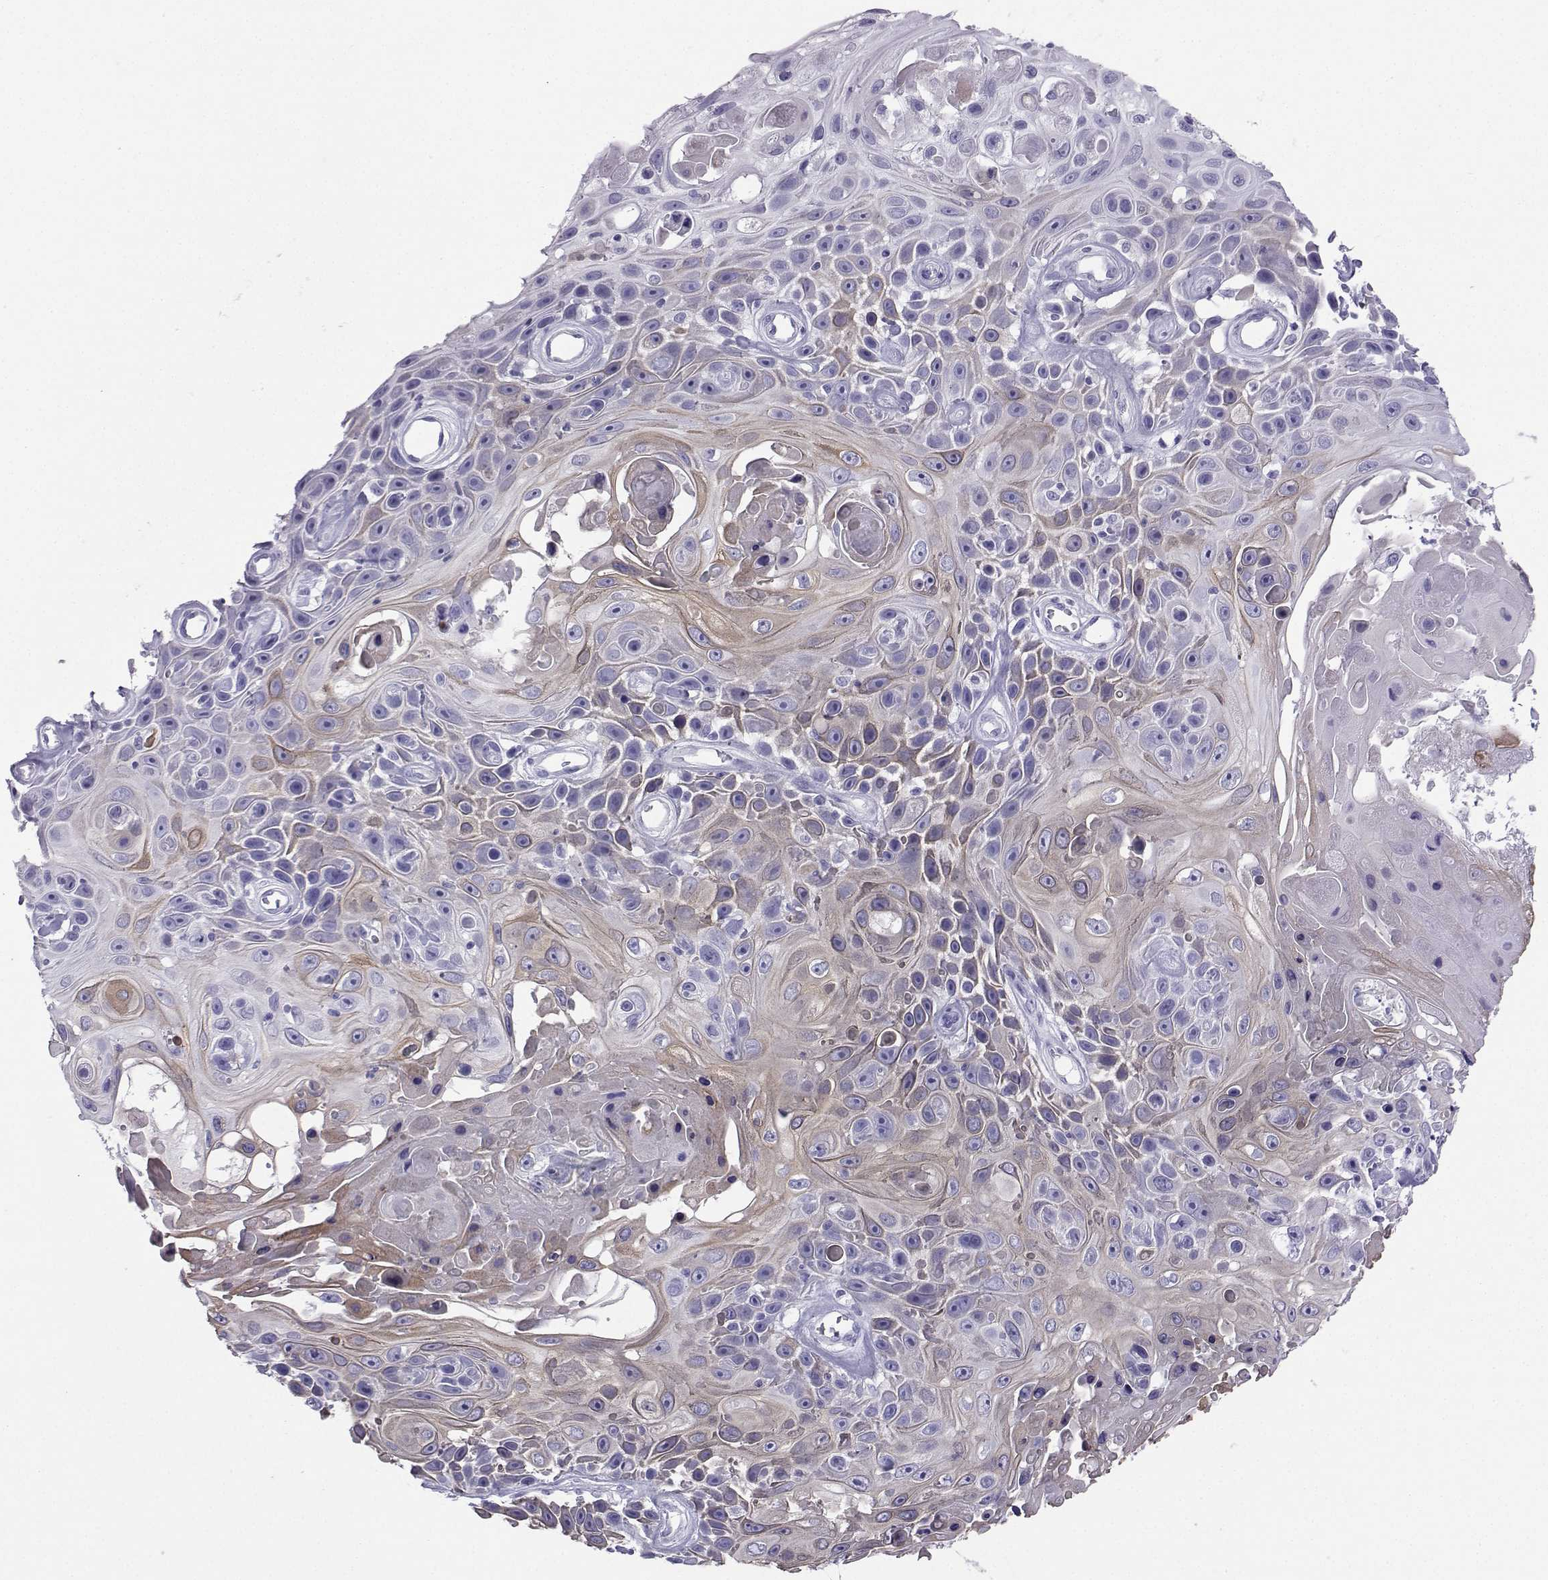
{"staining": {"intensity": "weak", "quantity": "<25%", "location": "cytoplasmic/membranous"}, "tissue": "skin cancer", "cell_type": "Tumor cells", "image_type": "cancer", "snomed": [{"axis": "morphology", "description": "Squamous cell carcinoma, NOS"}, {"axis": "topography", "description": "Skin"}], "caption": "Micrograph shows no significant protein staining in tumor cells of skin cancer. (Brightfield microscopy of DAB (3,3'-diaminobenzidine) immunohistochemistry (IHC) at high magnification).", "gene": "LORICRIN", "patient": {"sex": "male", "age": 82}}